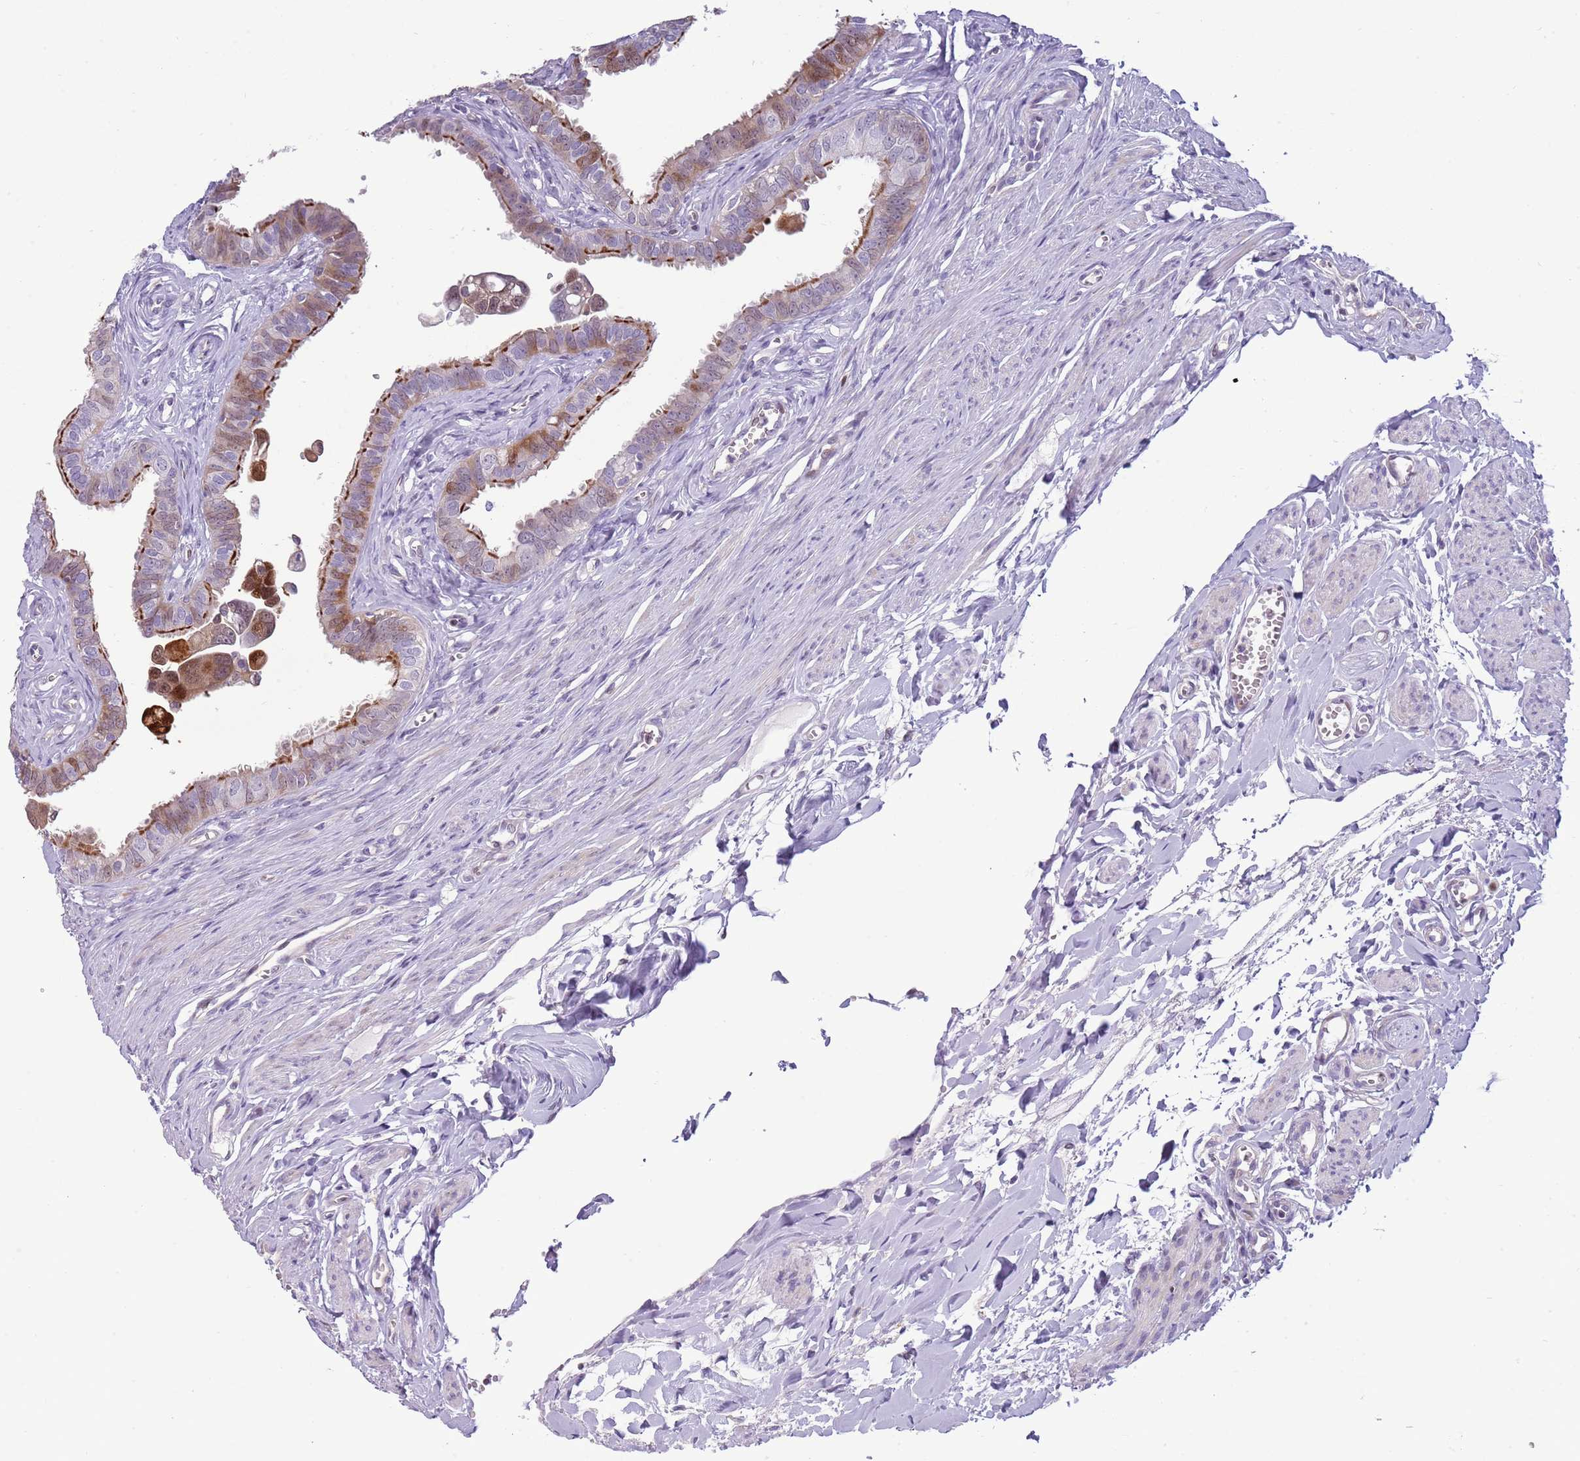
{"staining": {"intensity": "moderate", "quantity": "25%-75%", "location": "cytoplasmic/membranous,nuclear"}, "tissue": "fallopian tube", "cell_type": "Glandular cells", "image_type": "normal", "snomed": [{"axis": "morphology", "description": "Normal tissue, NOS"}, {"axis": "morphology", "description": "Carcinoma, NOS"}, {"axis": "topography", "description": "Fallopian tube"}, {"axis": "topography", "description": "Ovary"}], "caption": "Immunohistochemical staining of benign human fallopian tube demonstrates medium levels of moderate cytoplasmic/membranous,nuclear staining in approximately 25%-75% of glandular cells.", "gene": "NBPF4", "patient": {"sex": "female", "age": 59}}